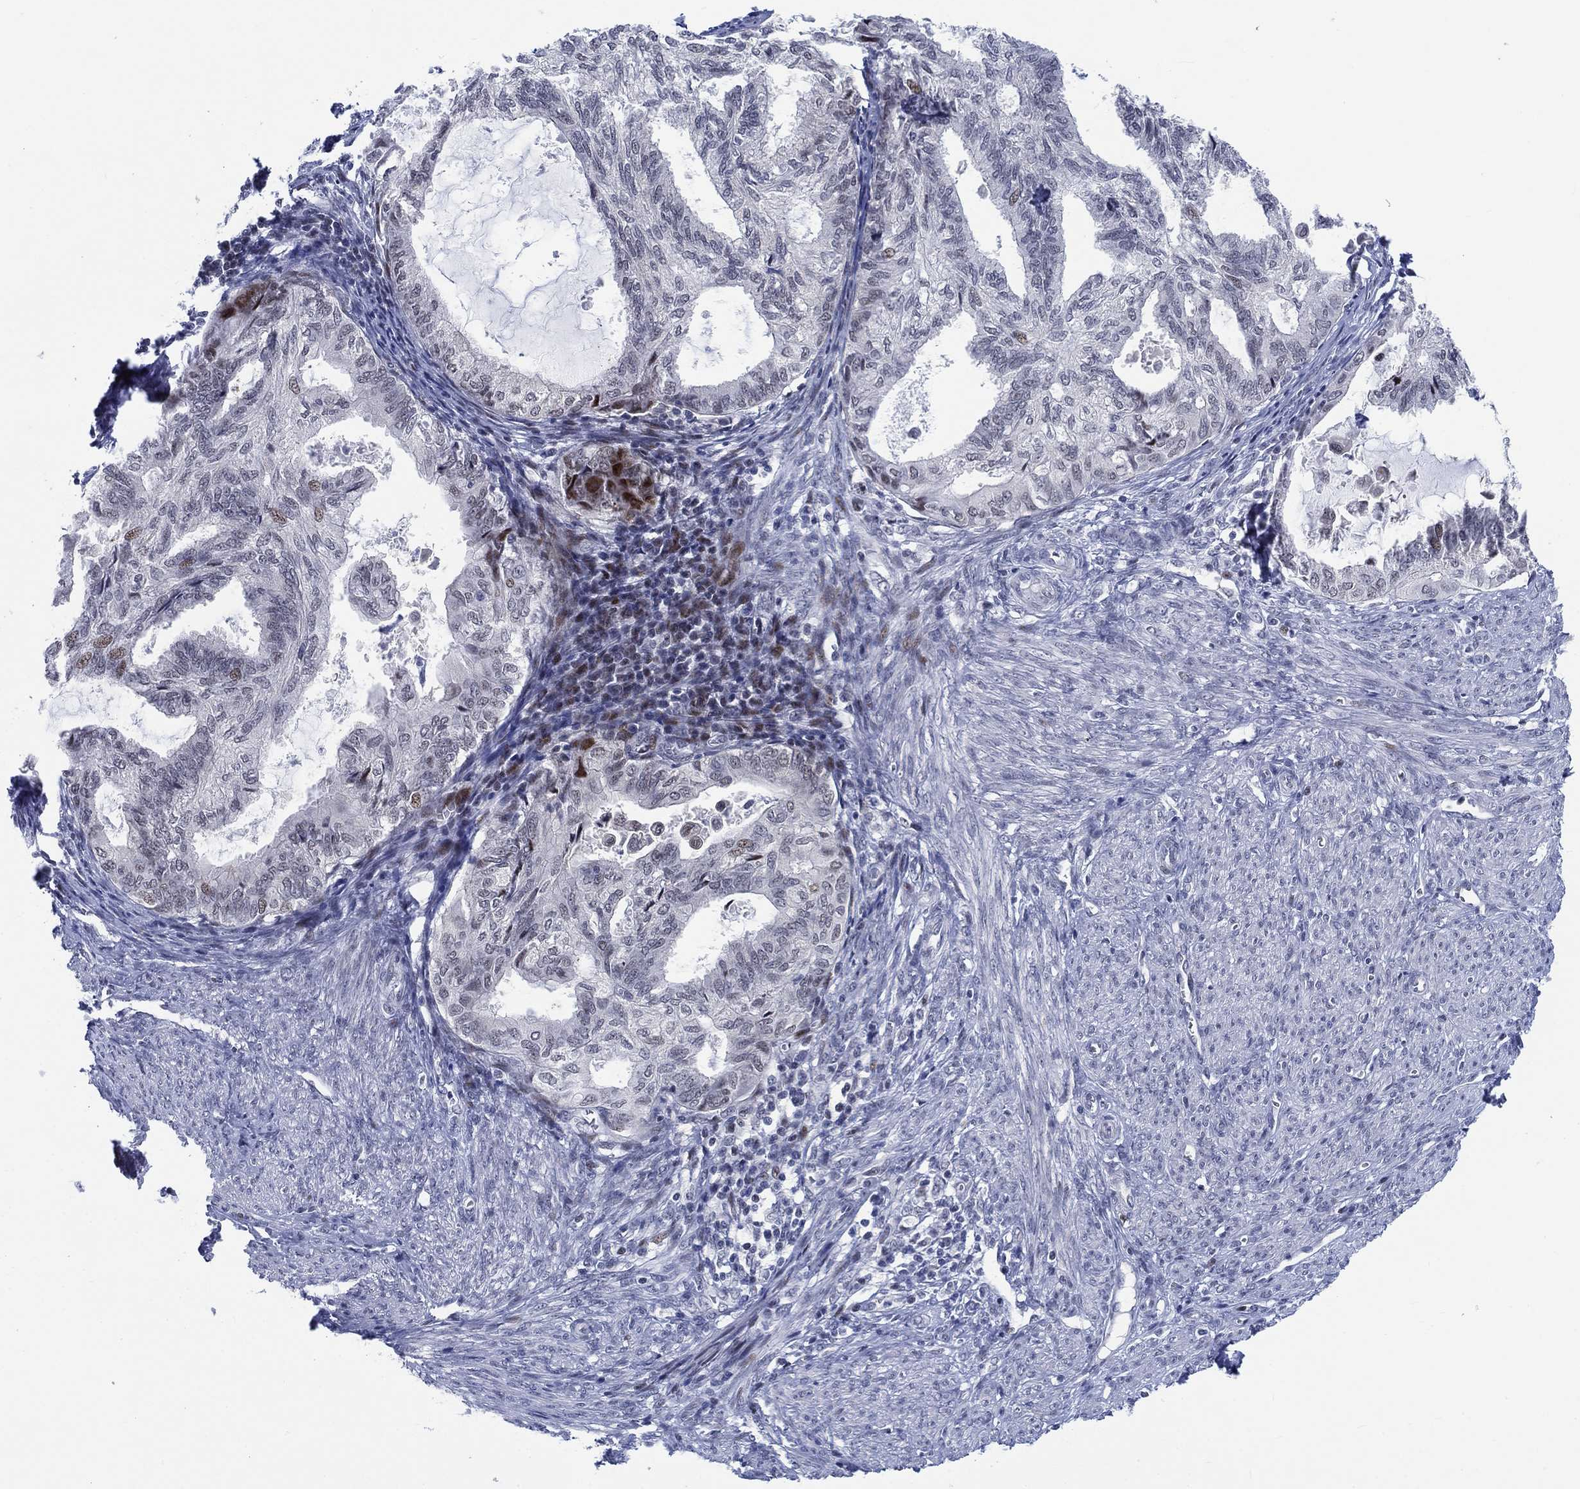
{"staining": {"intensity": "moderate", "quantity": "<25%", "location": "nuclear"}, "tissue": "endometrial cancer", "cell_type": "Tumor cells", "image_type": "cancer", "snomed": [{"axis": "morphology", "description": "Adenocarcinoma, NOS"}, {"axis": "topography", "description": "Endometrium"}], "caption": "Immunohistochemistry (IHC) histopathology image of human endometrial cancer stained for a protein (brown), which reveals low levels of moderate nuclear staining in about <25% of tumor cells.", "gene": "NEU3", "patient": {"sex": "female", "age": 86}}